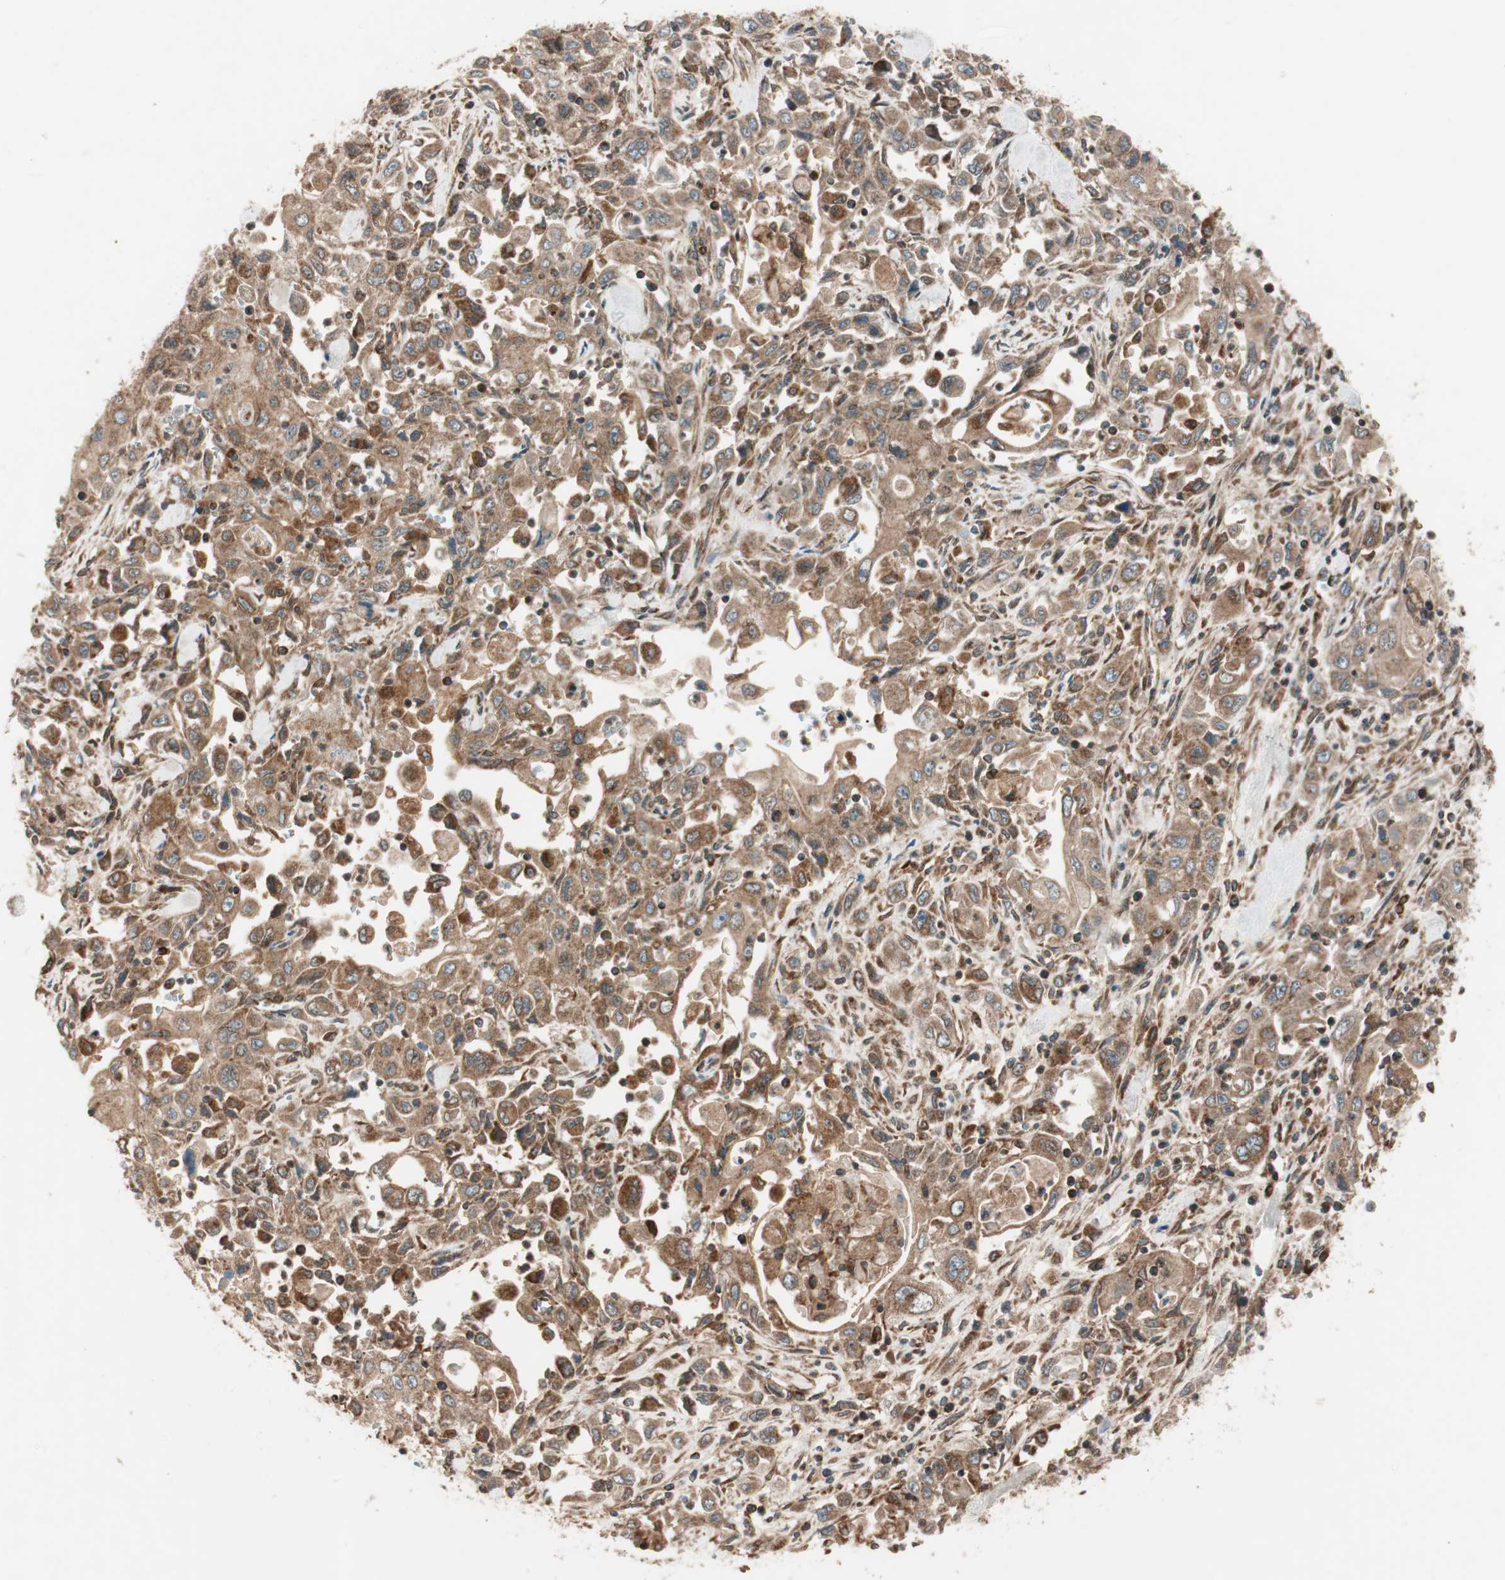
{"staining": {"intensity": "moderate", "quantity": ">75%", "location": "cytoplasmic/membranous"}, "tissue": "pancreatic cancer", "cell_type": "Tumor cells", "image_type": "cancer", "snomed": [{"axis": "morphology", "description": "Adenocarcinoma, NOS"}, {"axis": "topography", "description": "Pancreas"}], "caption": "The micrograph demonstrates staining of pancreatic cancer, revealing moderate cytoplasmic/membranous protein staining (brown color) within tumor cells.", "gene": "RAB5A", "patient": {"sex": "male", "age": 70}}